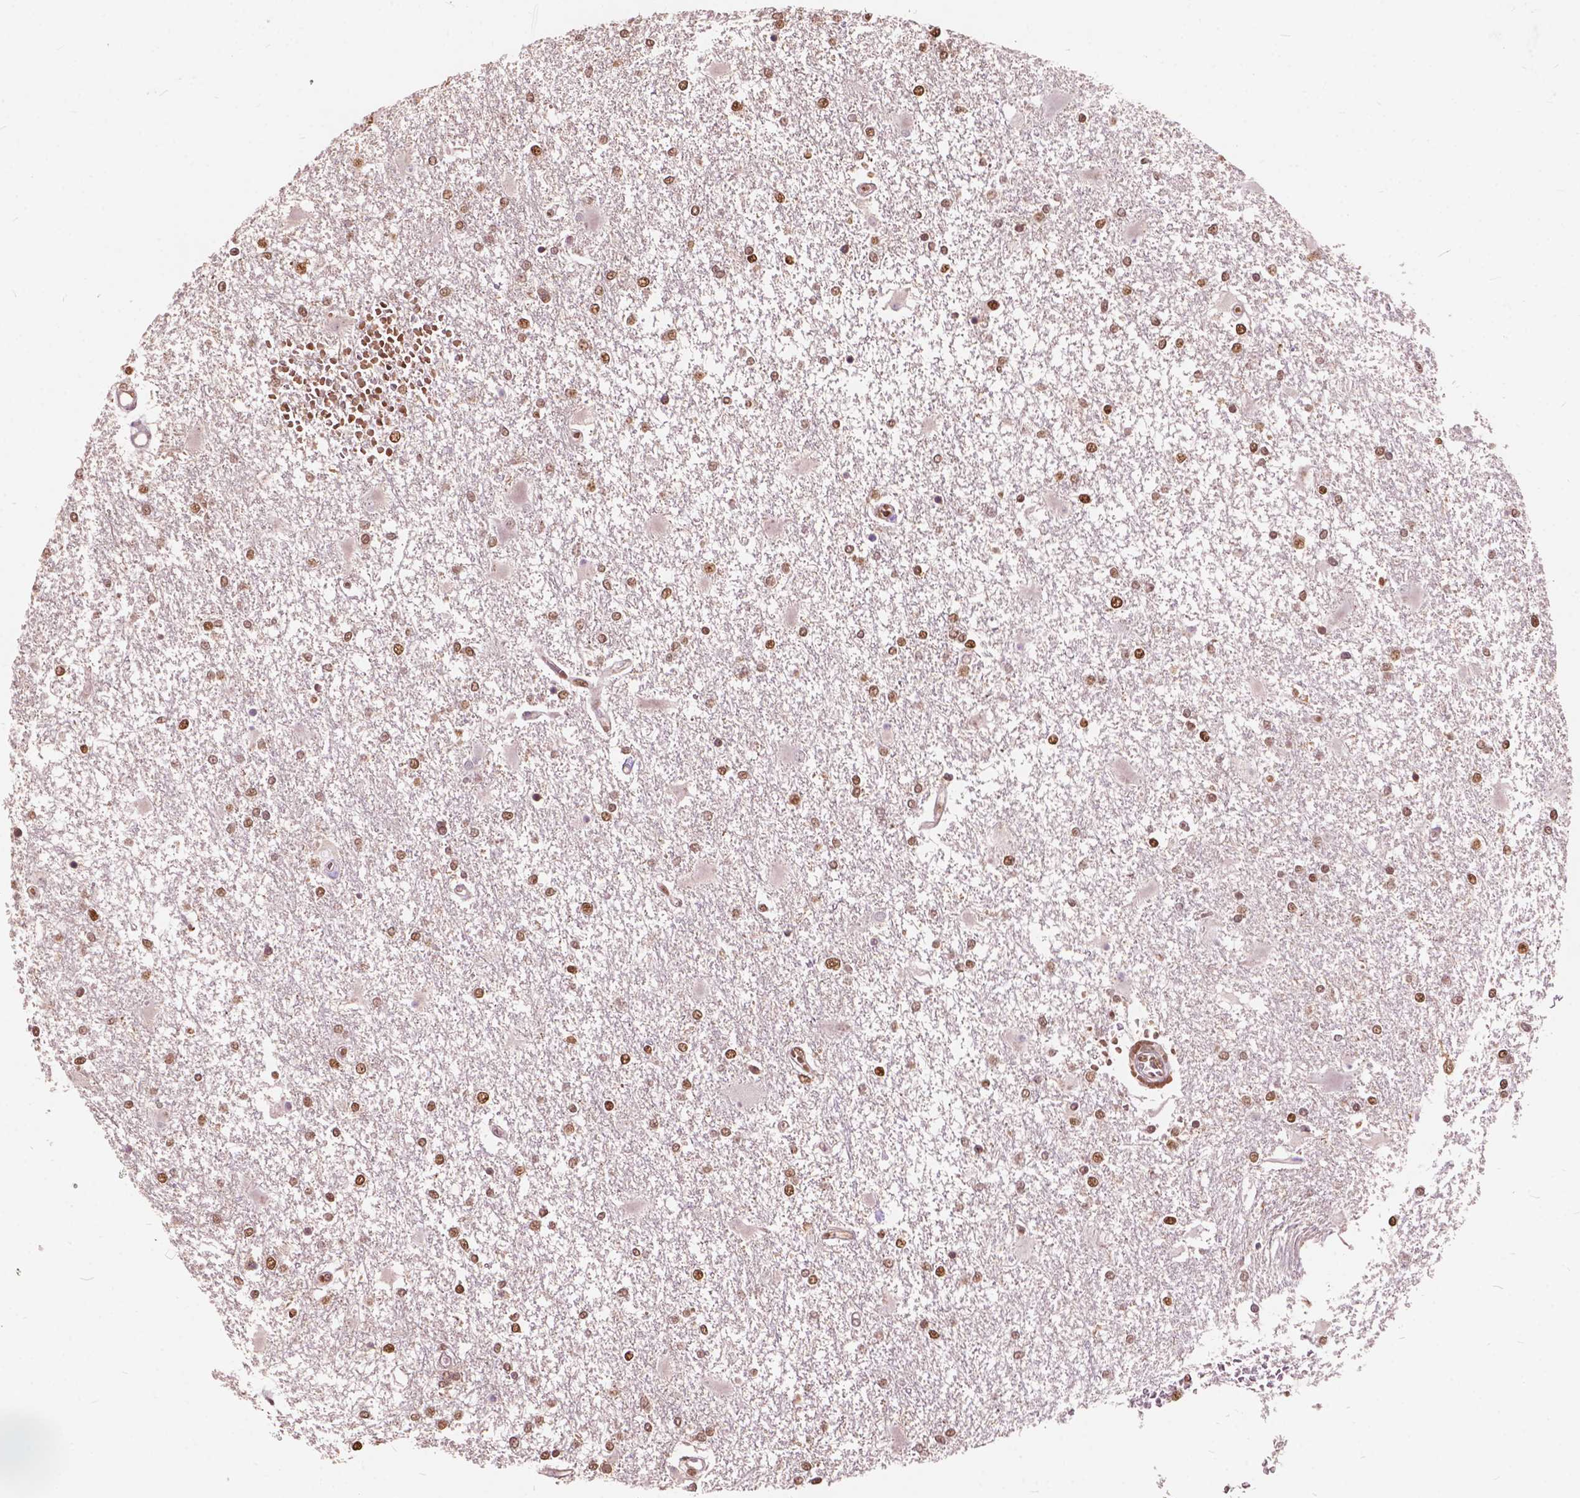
{"staining": {"intensity": "moderate", "quantity": ">75%", "location": "nuclear"}, "tissue": "glioma", "cell_type": "Tumor cells", "image_type": "cancer", "snomed": [{"axis": "morphology", "description": "Glioma, malignant, High grade"}, {"axis": "topography", "description": "Cerebral cortex"}], "caption": "Glioma stained with a protein marker shows moderate staining in tumor cells.", "gene": "ANP32B", "patient": {"sex": "male", "age": 79}}